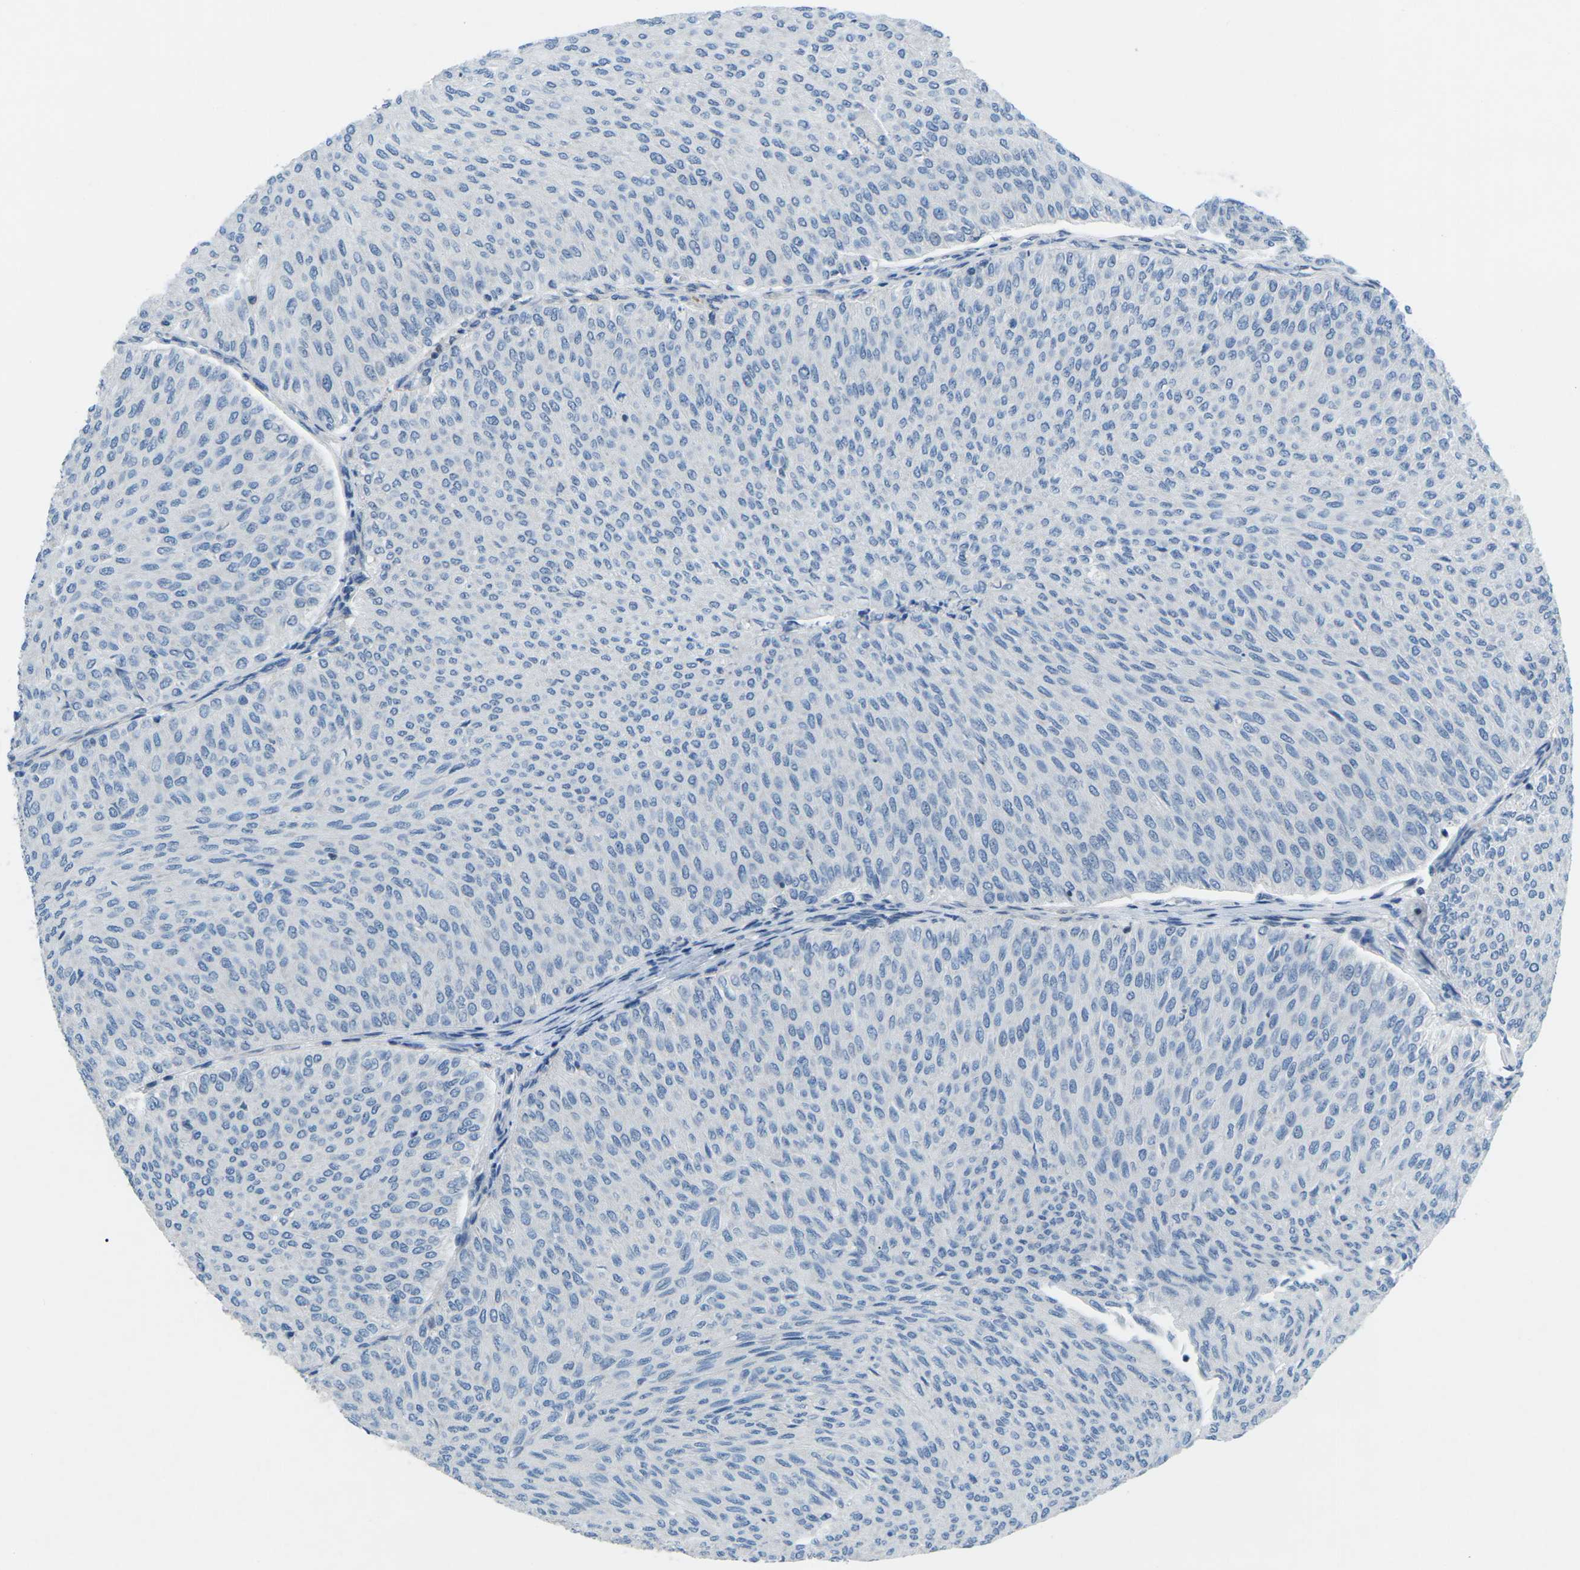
{"staining": {"intensity": "negative", "quantity": "none", "location": "none"}, "tissue": "urothelial cancer", "cell_type": "Tumor cells", "image_type": "cancer", "snomed": [{"axis": "morphology", "description": "Urothelial carcinoma, Low grade"}, {"axis": "topography", "description": "Urinary bladder"}], "caption": "Immunohistochemical staining of urothelial carcinoma (low-grade) exhibits no significant positivity in tumor cells.", "gene": "MBNL1", "patient": {"sex": "male", "age": 78}}